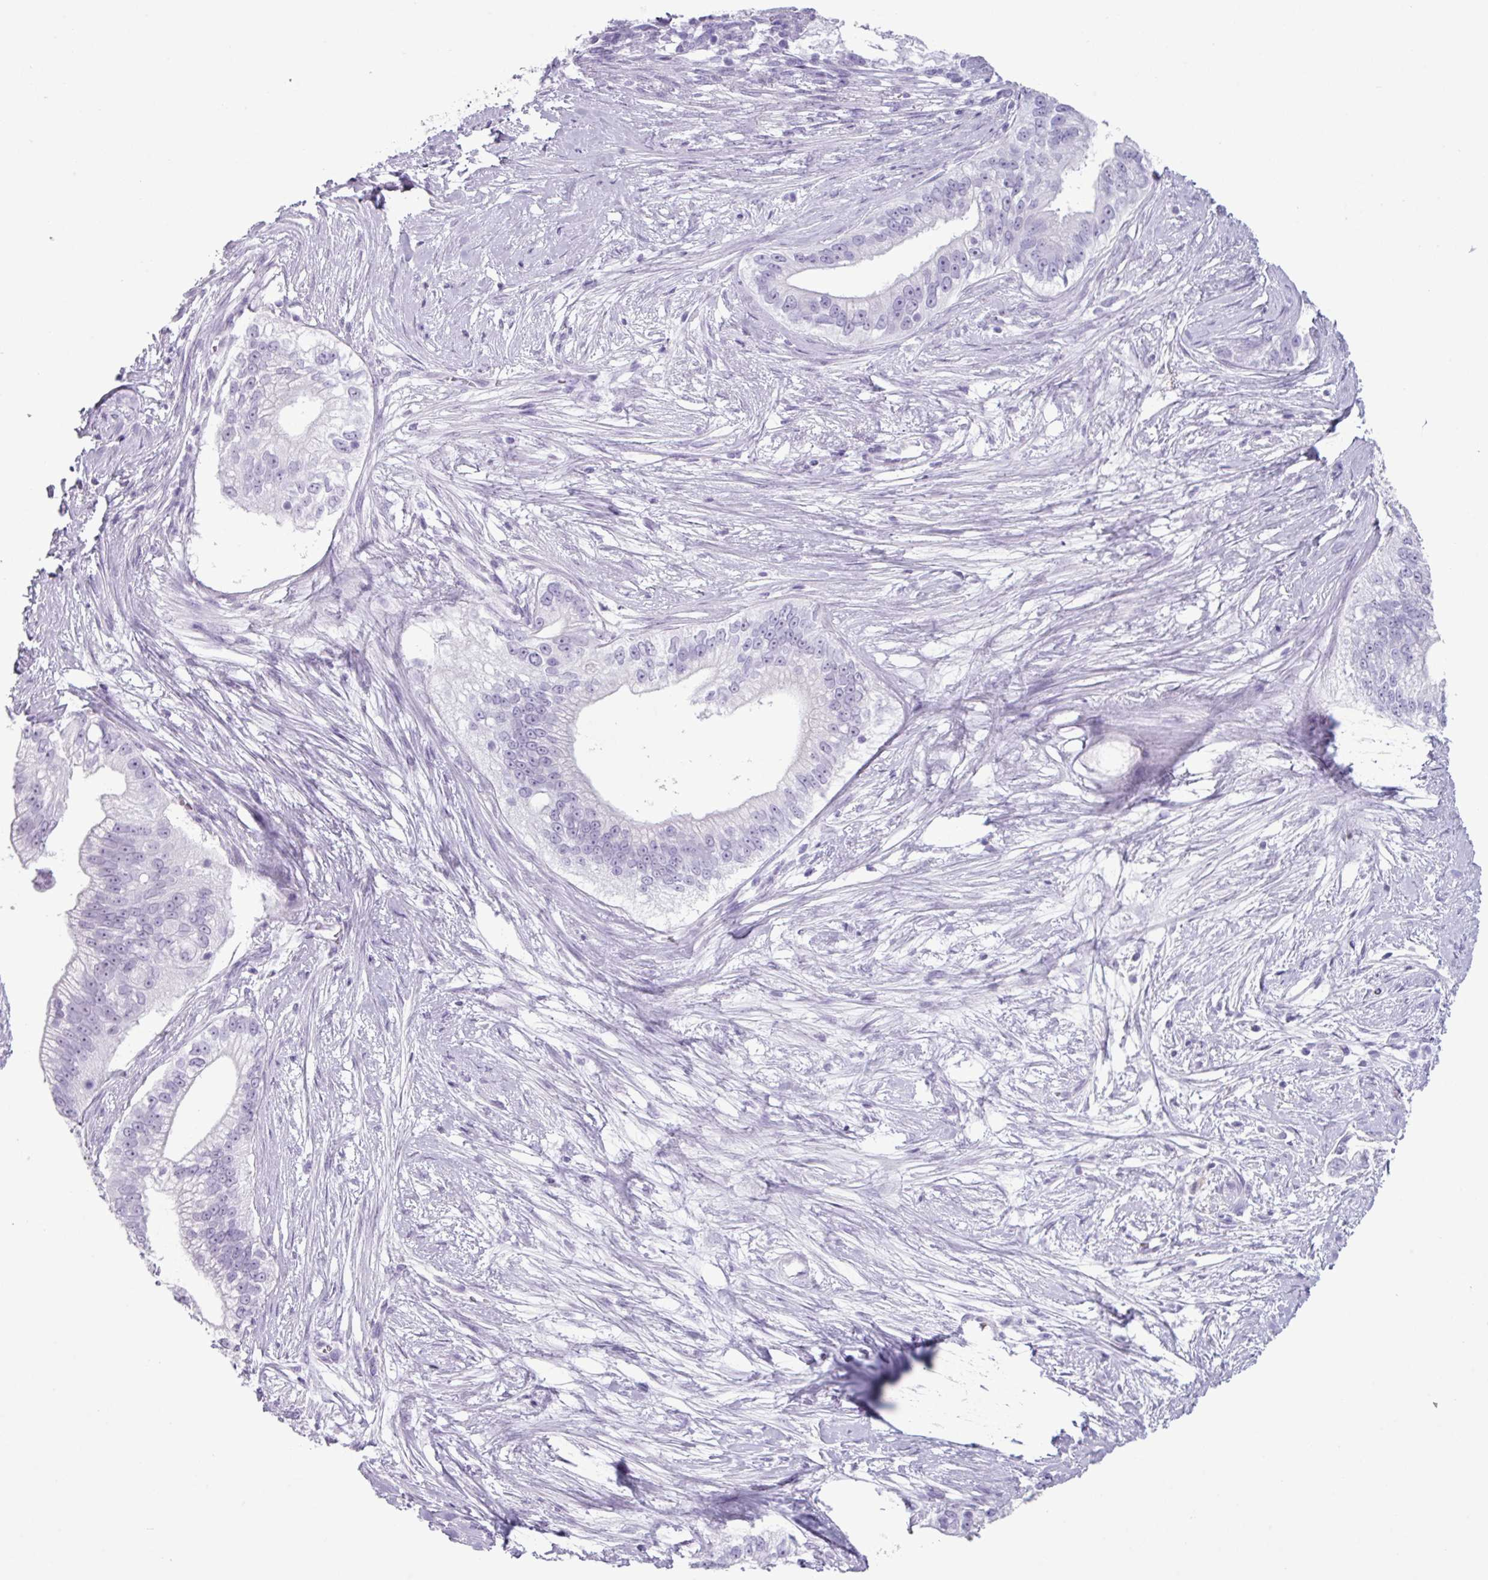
{"staining": {"intensity": "negative", "quantity": "none", "location": "none"}, "tissue": "pancreatic cancer", "cell_type": "Tumor cells", "image_type": "cancer", "snomed": [{"axis": "morphology", "description": "Adenocarcinoma, NOS"}, {"axis": "topography", "description": "Pancreas"}], "caption": "DAB immunohistochemical staining of pancreatic cancer (adenocarcinoma) demonstrates no significant staining in tumor cells.", "gene": "SCT", "patient": {"sex": "male", "age": 70}}